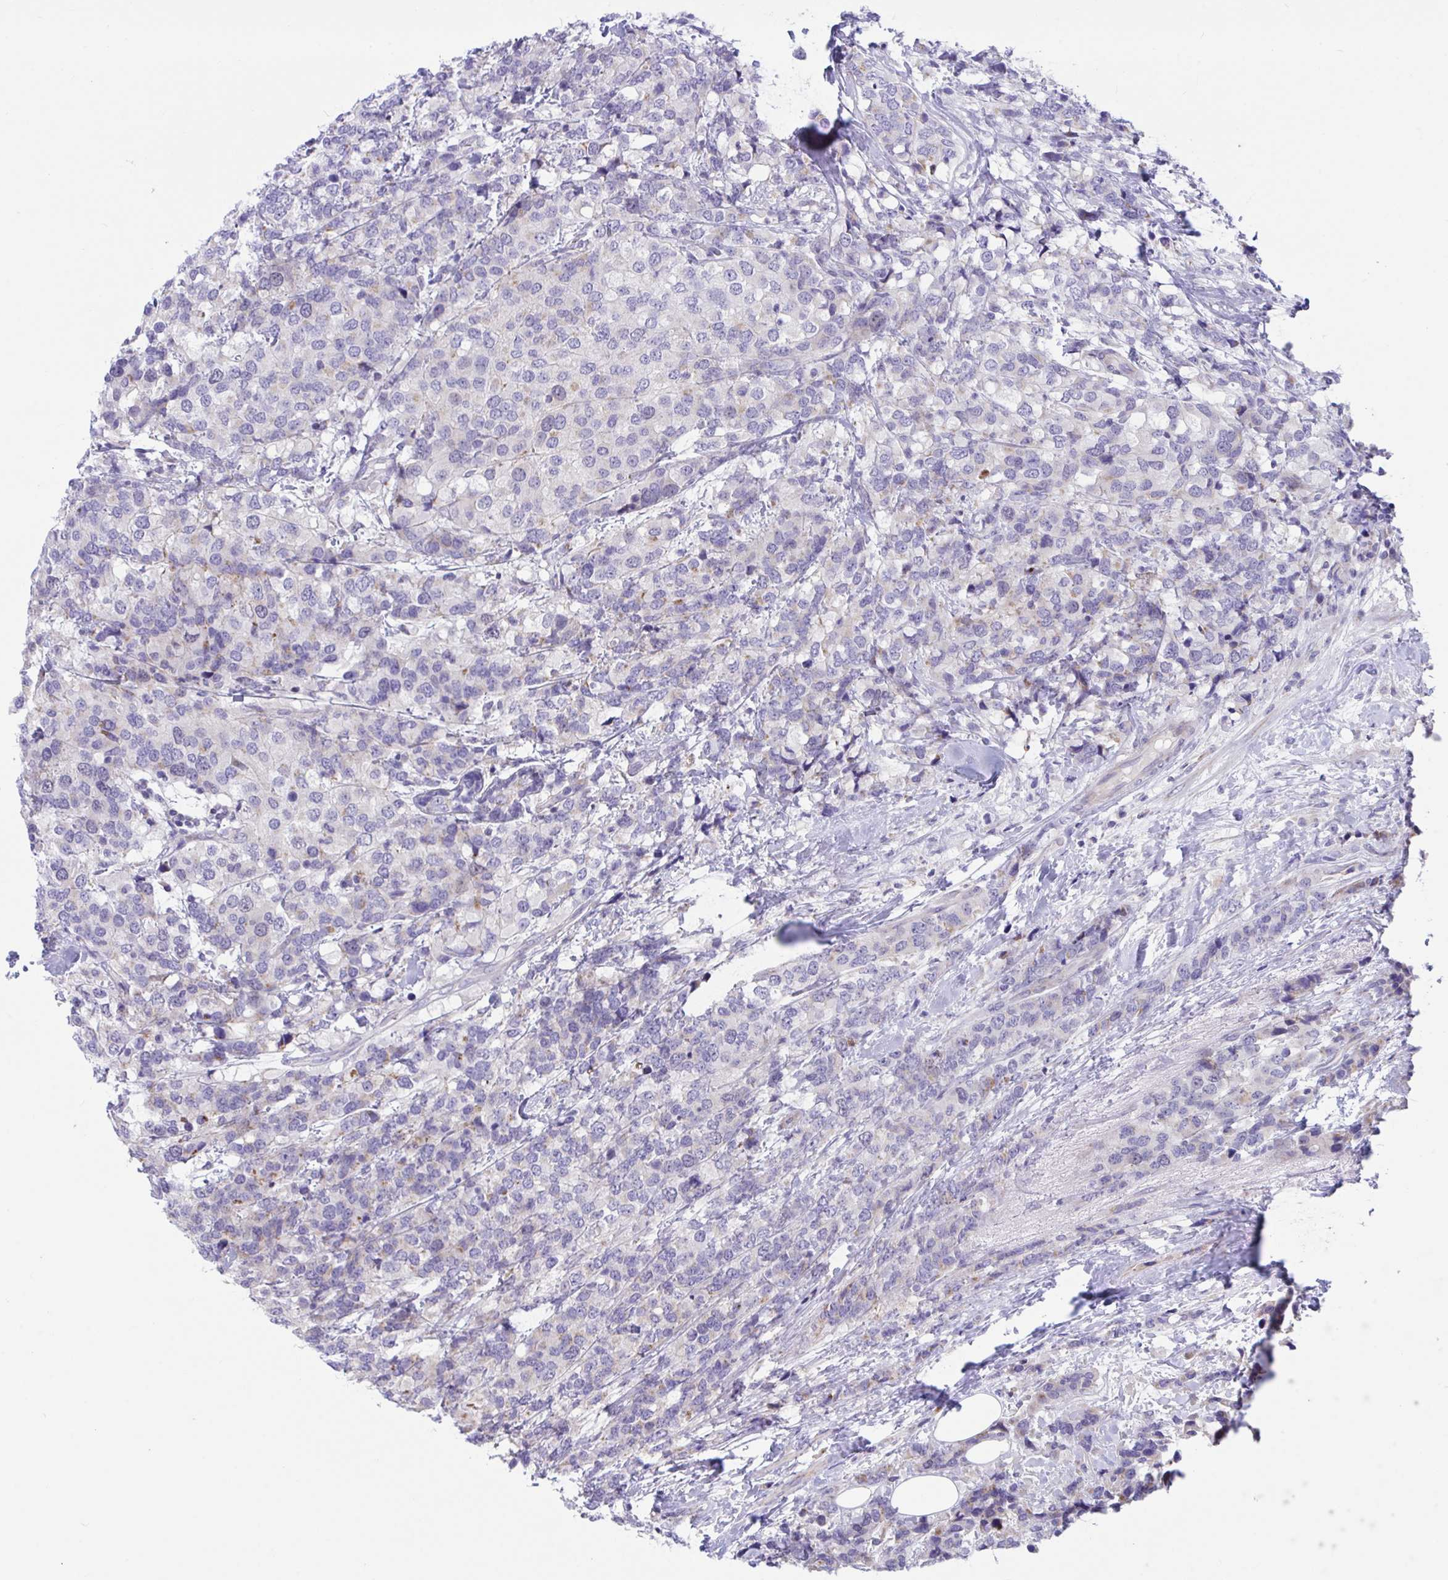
{"staining": {"intensity": "negative", "quantity": "none", "location": "none"}, "tissue": "breast cancer", "cell_type": "Tumor cells", "image_type": "cancer", "snomed": [{"axis": "morphology", "description": "Lobular carcinoma"}, {"axis": "topography", "description": "Breast"}], "caption": "Immunohistochemistry histopathology image of breast cancer (lobular carcinoma) stained for a protein (brown), which shows no expression in tumor cells.", "gene": "DTX3", "patient": {"sex": "female", "age": 59}}